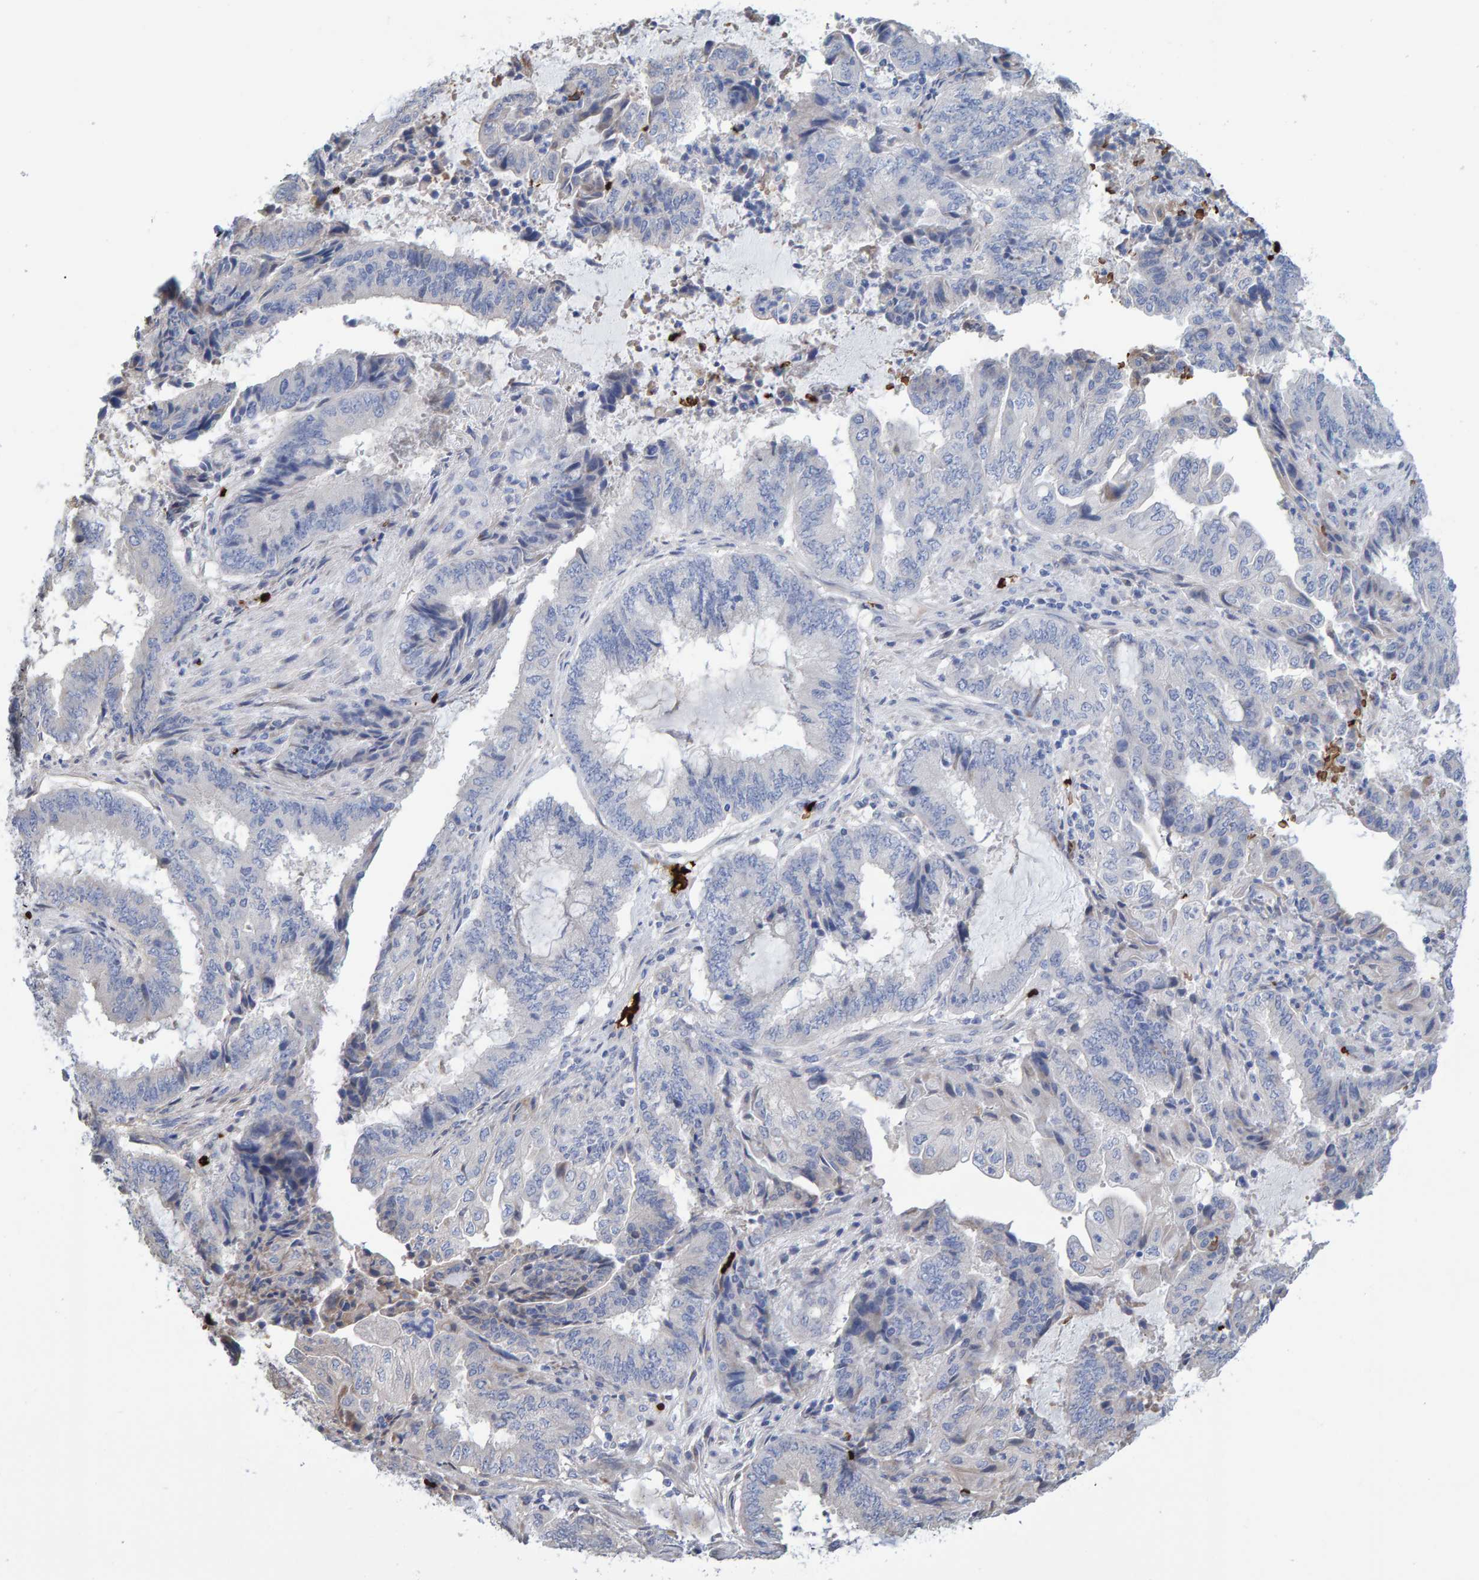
{"staining": {"intensity": "negative", "quantity": "none", "location": "none"}, "tissue": "endometrial cancer", "cell_type": "Tumor cells", "image_type": "cancer", "snomed": [{"axis": "morphology", "description": "Adenocarcinoma, NOS"}, {"axis": "topography", "description": "Endometrium"}], "caption": "Immunohistochemical staining of endometrial cancer shows no significant positivity in tumor cells.", "gene": "VPS9D1", "patient": {"sex": "female", "age": 51}}